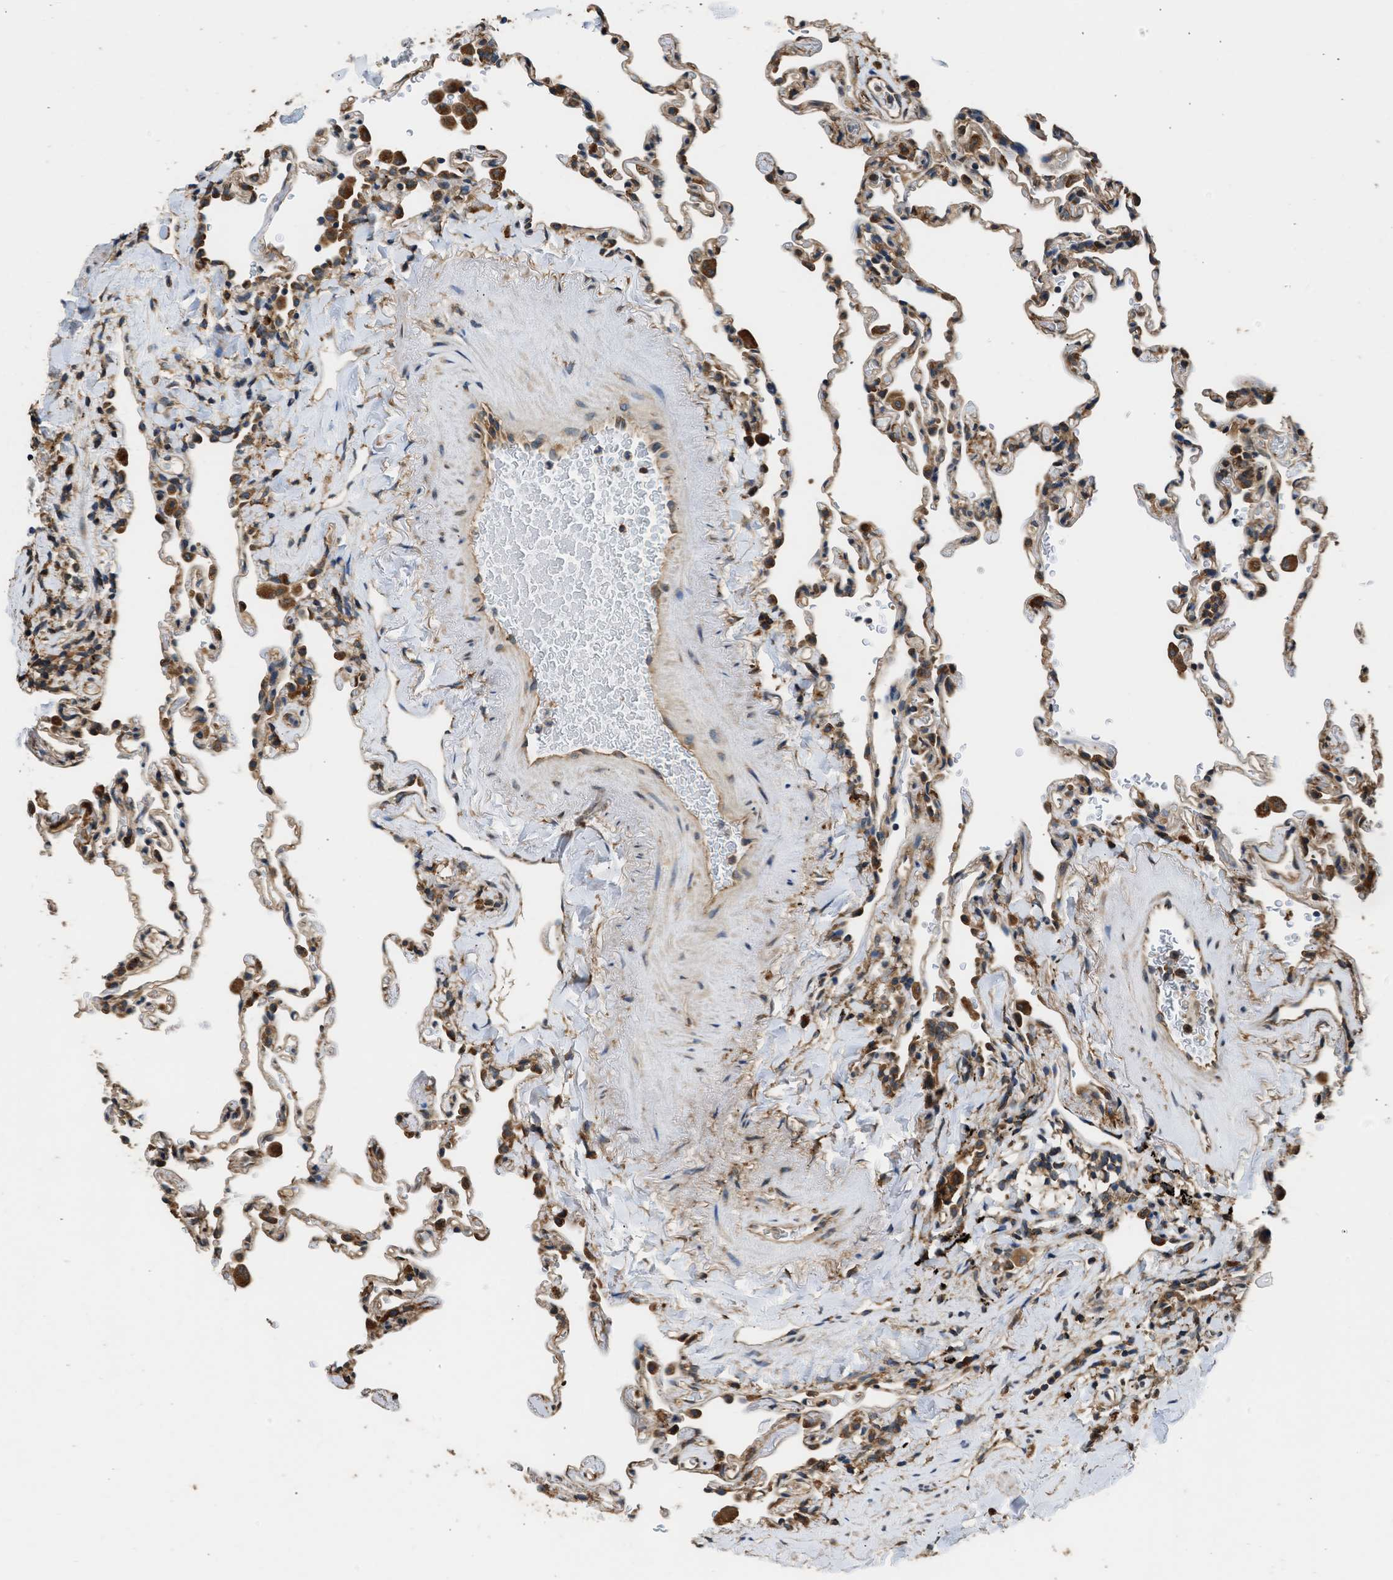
{"staining": {"intensity": "strong", "quantity": "25%-75%", "location": "cytoplasmic/membranous"}, "tissue": "lung", "cell_type": "Alveolar cells", "image_type": "normal", "snomed": [{"axis": "morphology", "description": "Normal tissue, NOS"}, {"axis": "topography", "description": "Lung"}], "caption": "This is an image of immunohistochemistry staining of benign lung, which shows strong staining in the cytoplasmic/membranous of alveolar cells.", "gene": "SLC36A4", "patient": {"sex": "male", "age": 59}}